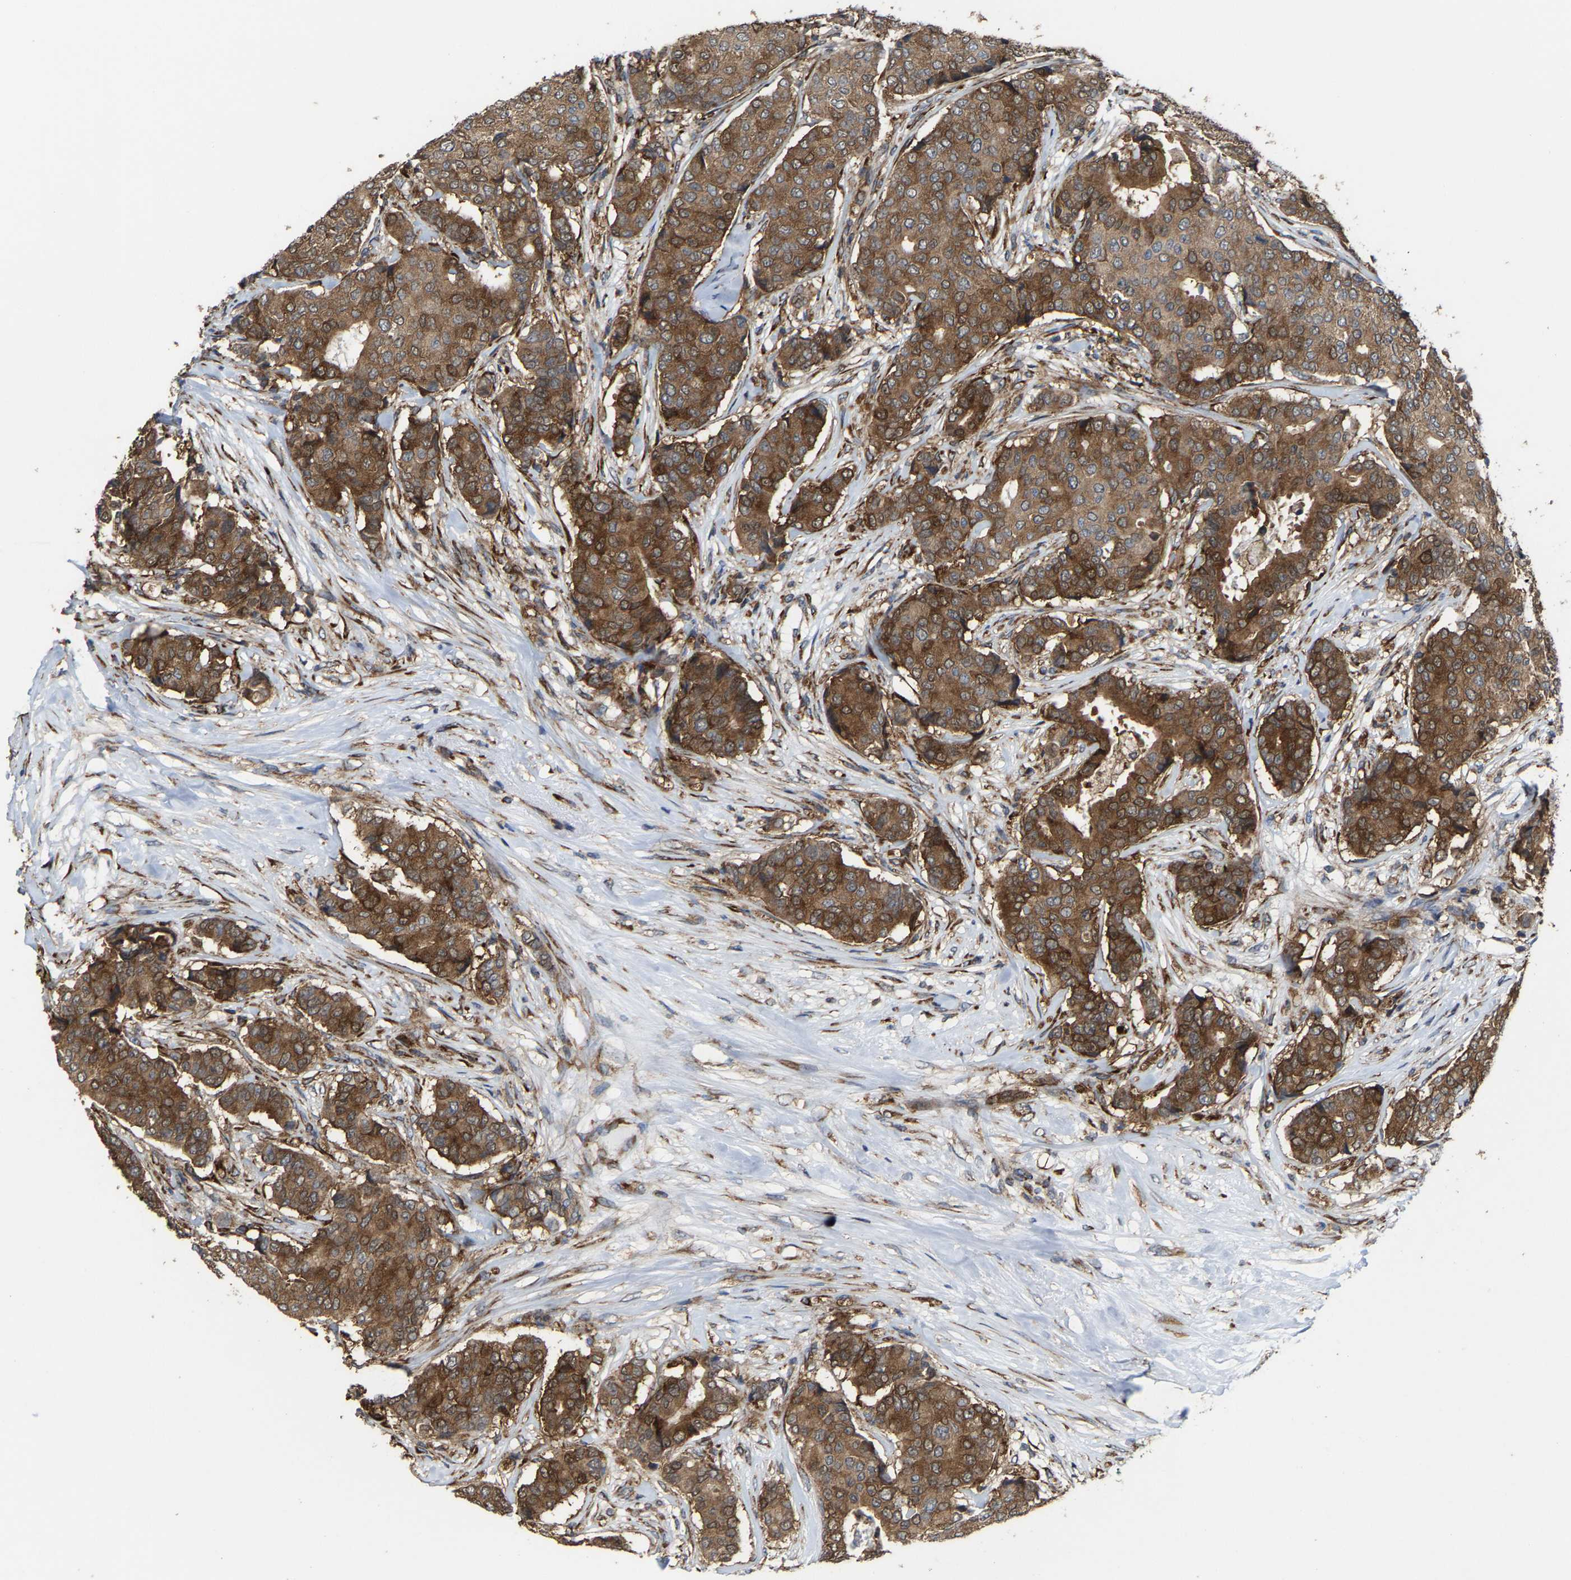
{"staining": {"intensity": "strong", "quantity": ">75%", "location": "cytoplasmic/membranous"}, "tissue": "breast cancer", "cell_type": "Tumor cells", "image_type": "cancer", "snomed": [{"axis": "morphology", "description": "Duct carcinoma"}, {"axis": "topography", "description": "Breast"}], "caption": "Immunohistochemical staining of intraductal carcinoma (breast) reveals high levels of strong cytoplasmic/membranous protein staining in about >75% of tumor cells.", "gene": "FGD3", "patient": {"sex": "female", "age": 75}}